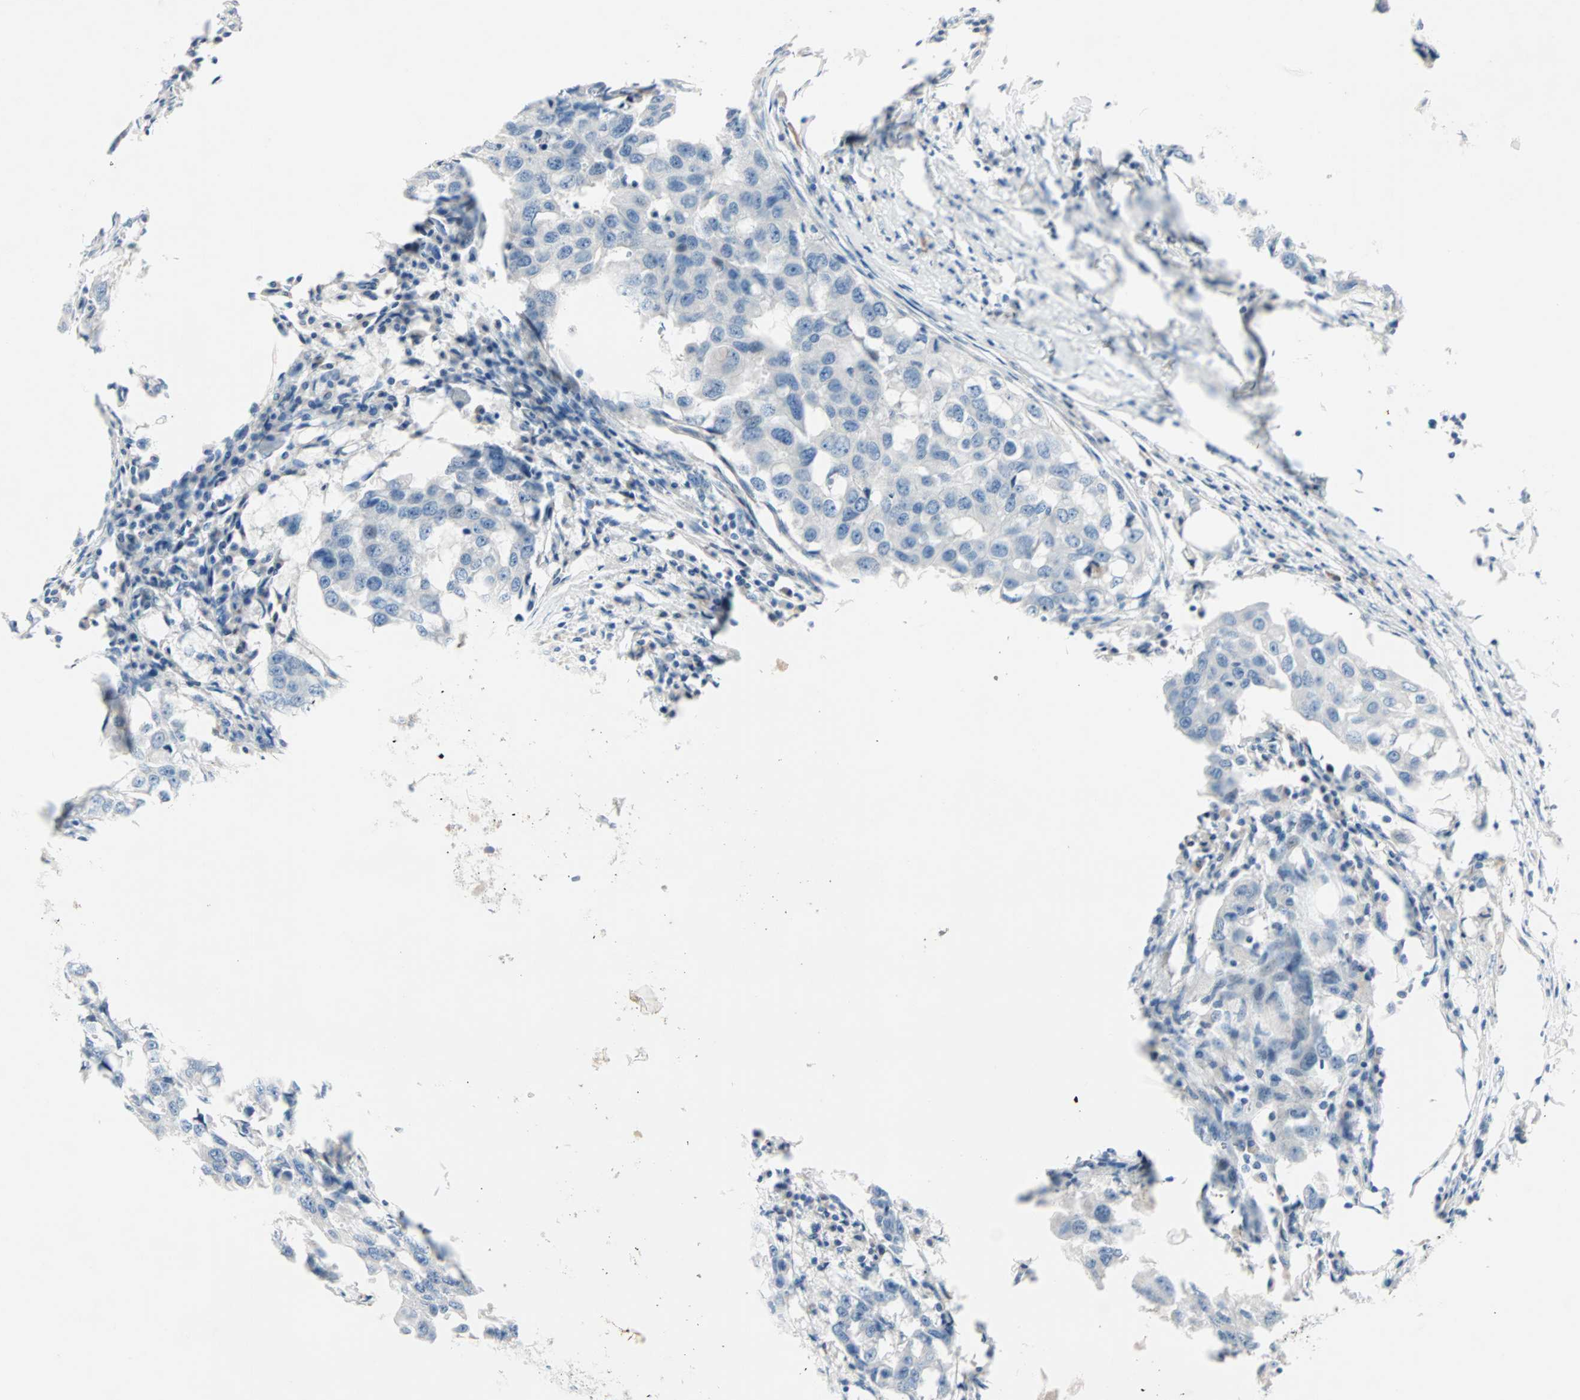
{"staining": {"intensity": "negative", "quantity": "none", "location": "none"}, "tissue": "breast cancer", "cell_type": "Tumor cells", "image_type": "cancer", "snomed": [{"axis": "morphology", "description": "Duct carcinoma"}, {"axis": "topography", "description": "Breast"}], "caption": "High magnification brightfield microscopy of breast infiltrating ductal carcinoma stained with DAB (3,3'-diaminobenzidine) (brown) and counterstained with hematoxylin (blue): tumor cells show no significant staining.", "gene": "NEFH", "patient": {"sex": "female", "age": 27}}